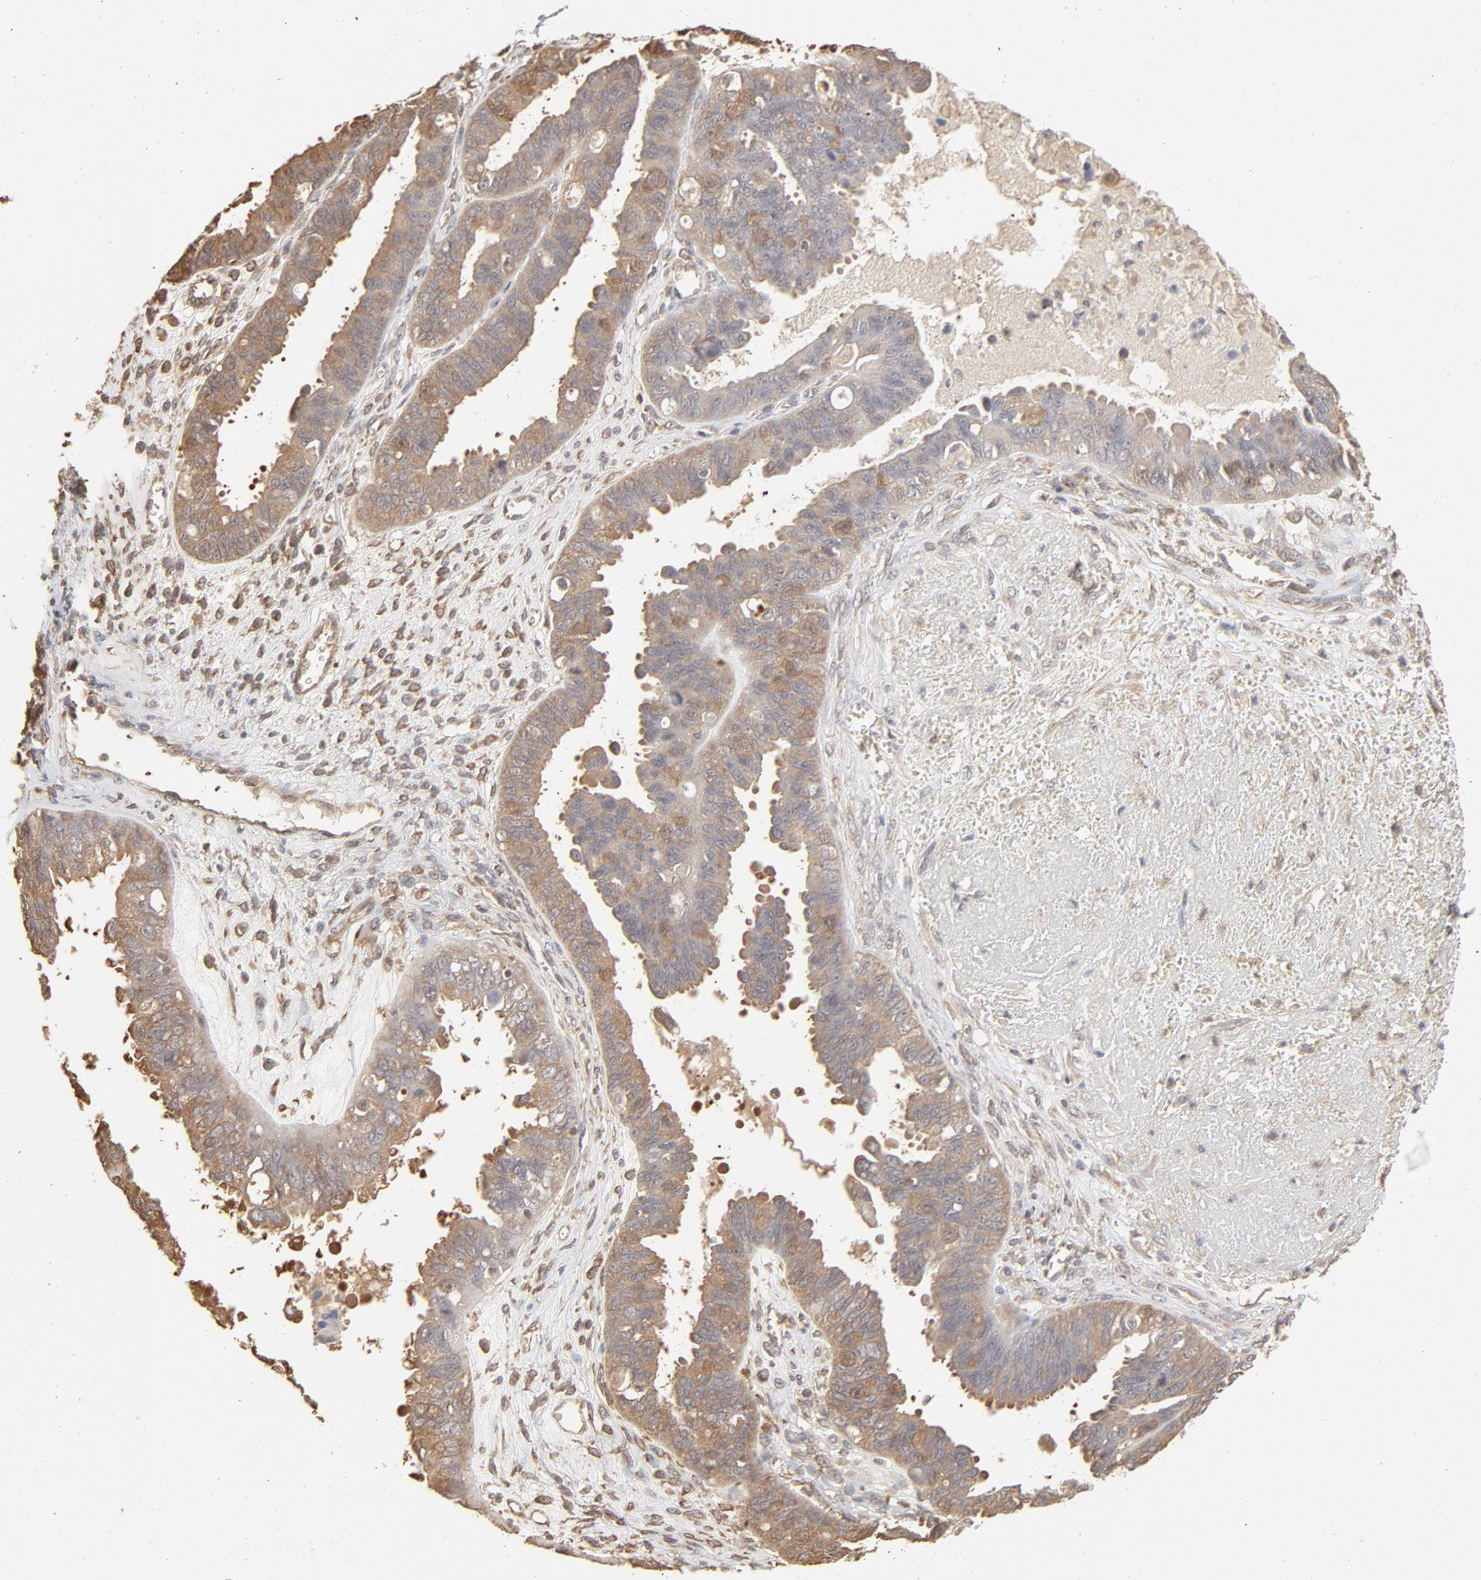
{"staining": {"intensity": "moderate", "quantity": "25%-75%", "location": "cytoplasmic/membranous"}, "tissue": "ovarian cancer", "cell_type": "Tumor cells", "image_type": "cancer", "snomed": [{"axis": "morphology", "description": "Carcinoma, endometroid"}, {"axis": "topography", "description": "Ovary"}], "caption": "Moderate cytoplasmic/membranous staining for a protein is seen in approximately 25%-75% of tumor cells of ovarian cancer using immunohistochemistry.", "gene": "PPP2CA", "patient": {"sex": "female", "age": 85}}